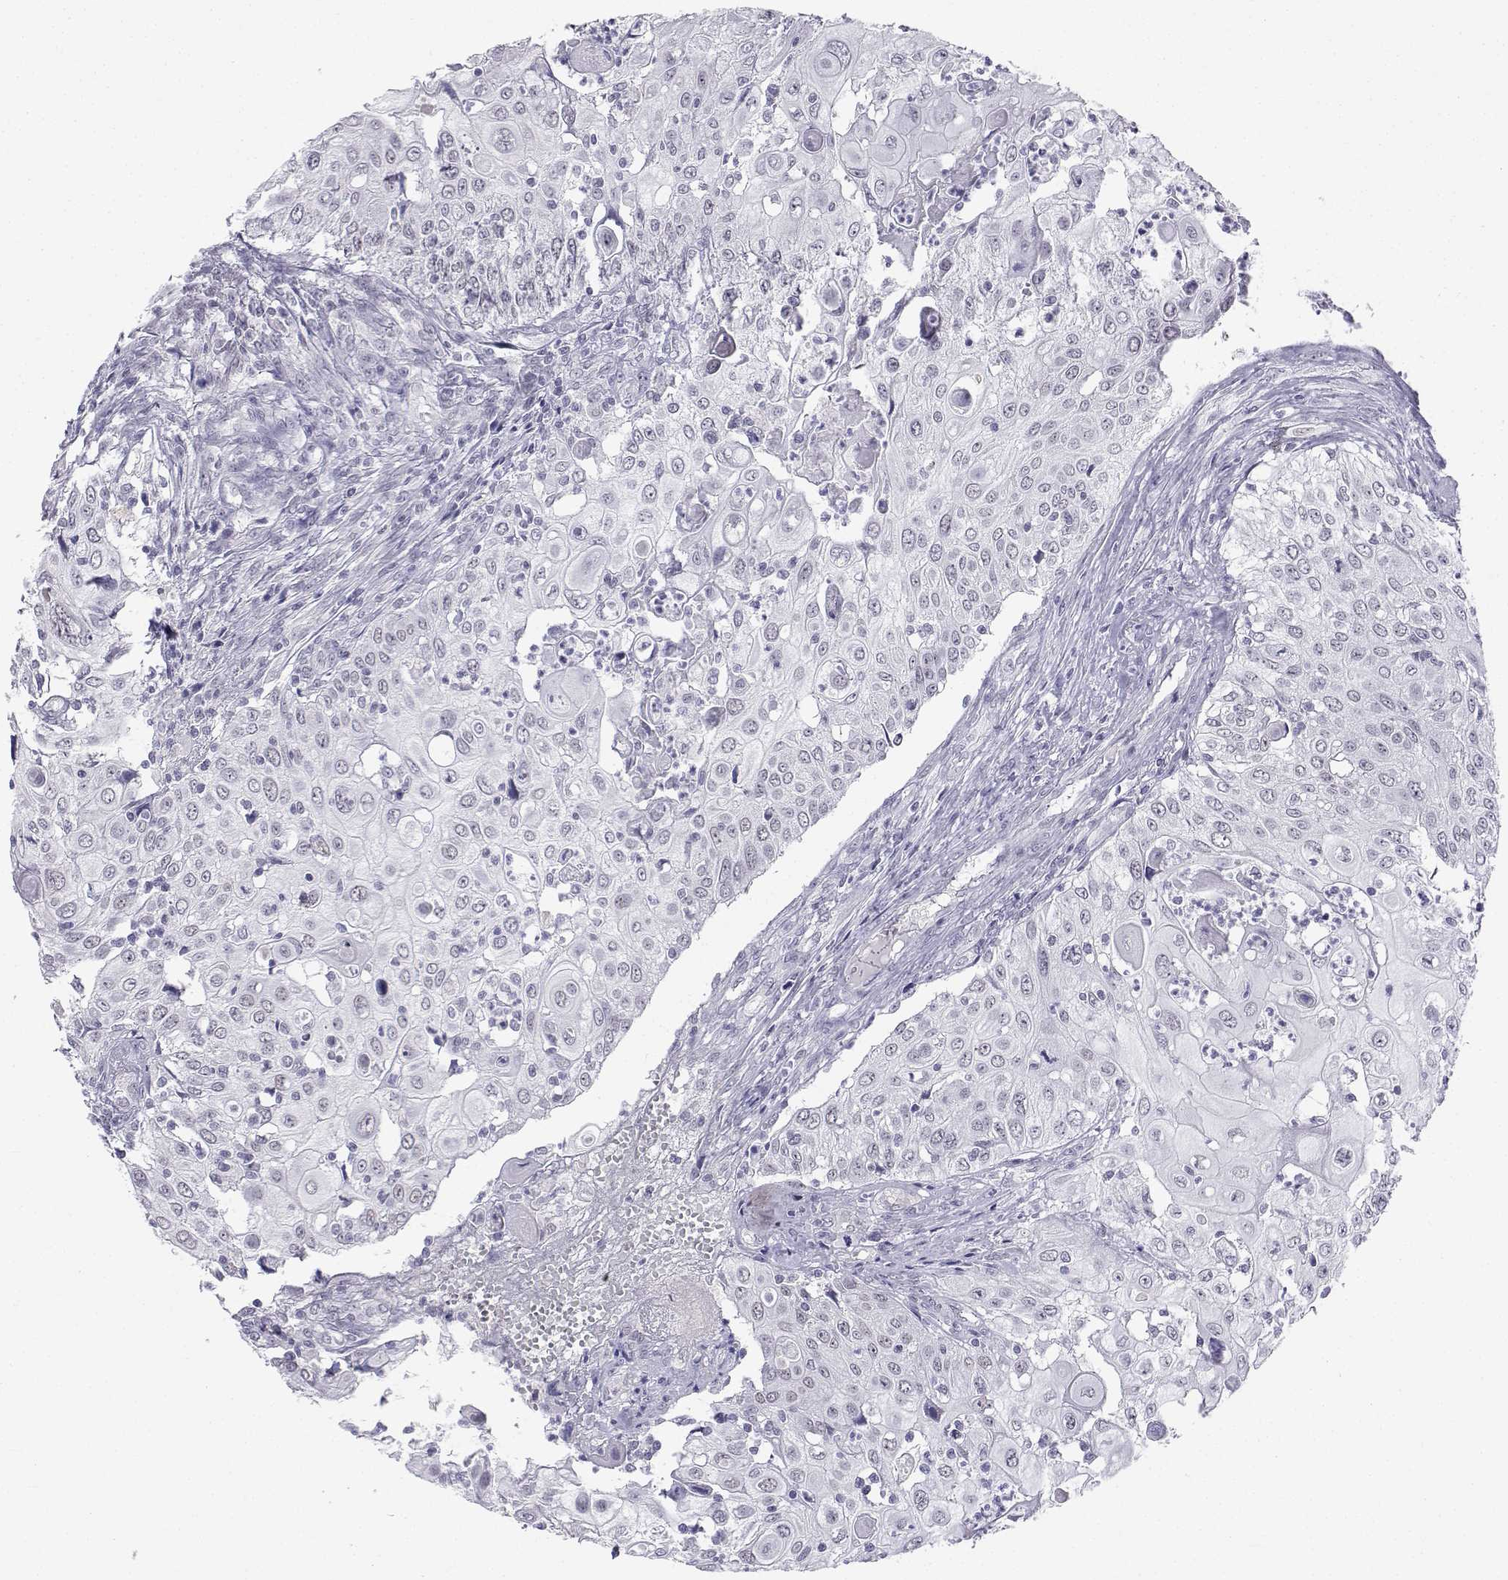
{"staining": {"intensity": "negative", "quantity": "none", "location": "none"}, "tissue": "urothelial cancer", "cell_type": "Tumor cells", "image_type": "cancer", "snomed": [{"axis": "morphology", "description": "Urothelial carcinoma, High grade"}, {"axis": "topography", "description": "Urinary bladder"}], "caption": "A photomicrograph of human urothelial carcinoma (high-grade) is negative for staining in tumor cells.", "gene": "MED26", "patient": {"sex": "female", "age": 79}}